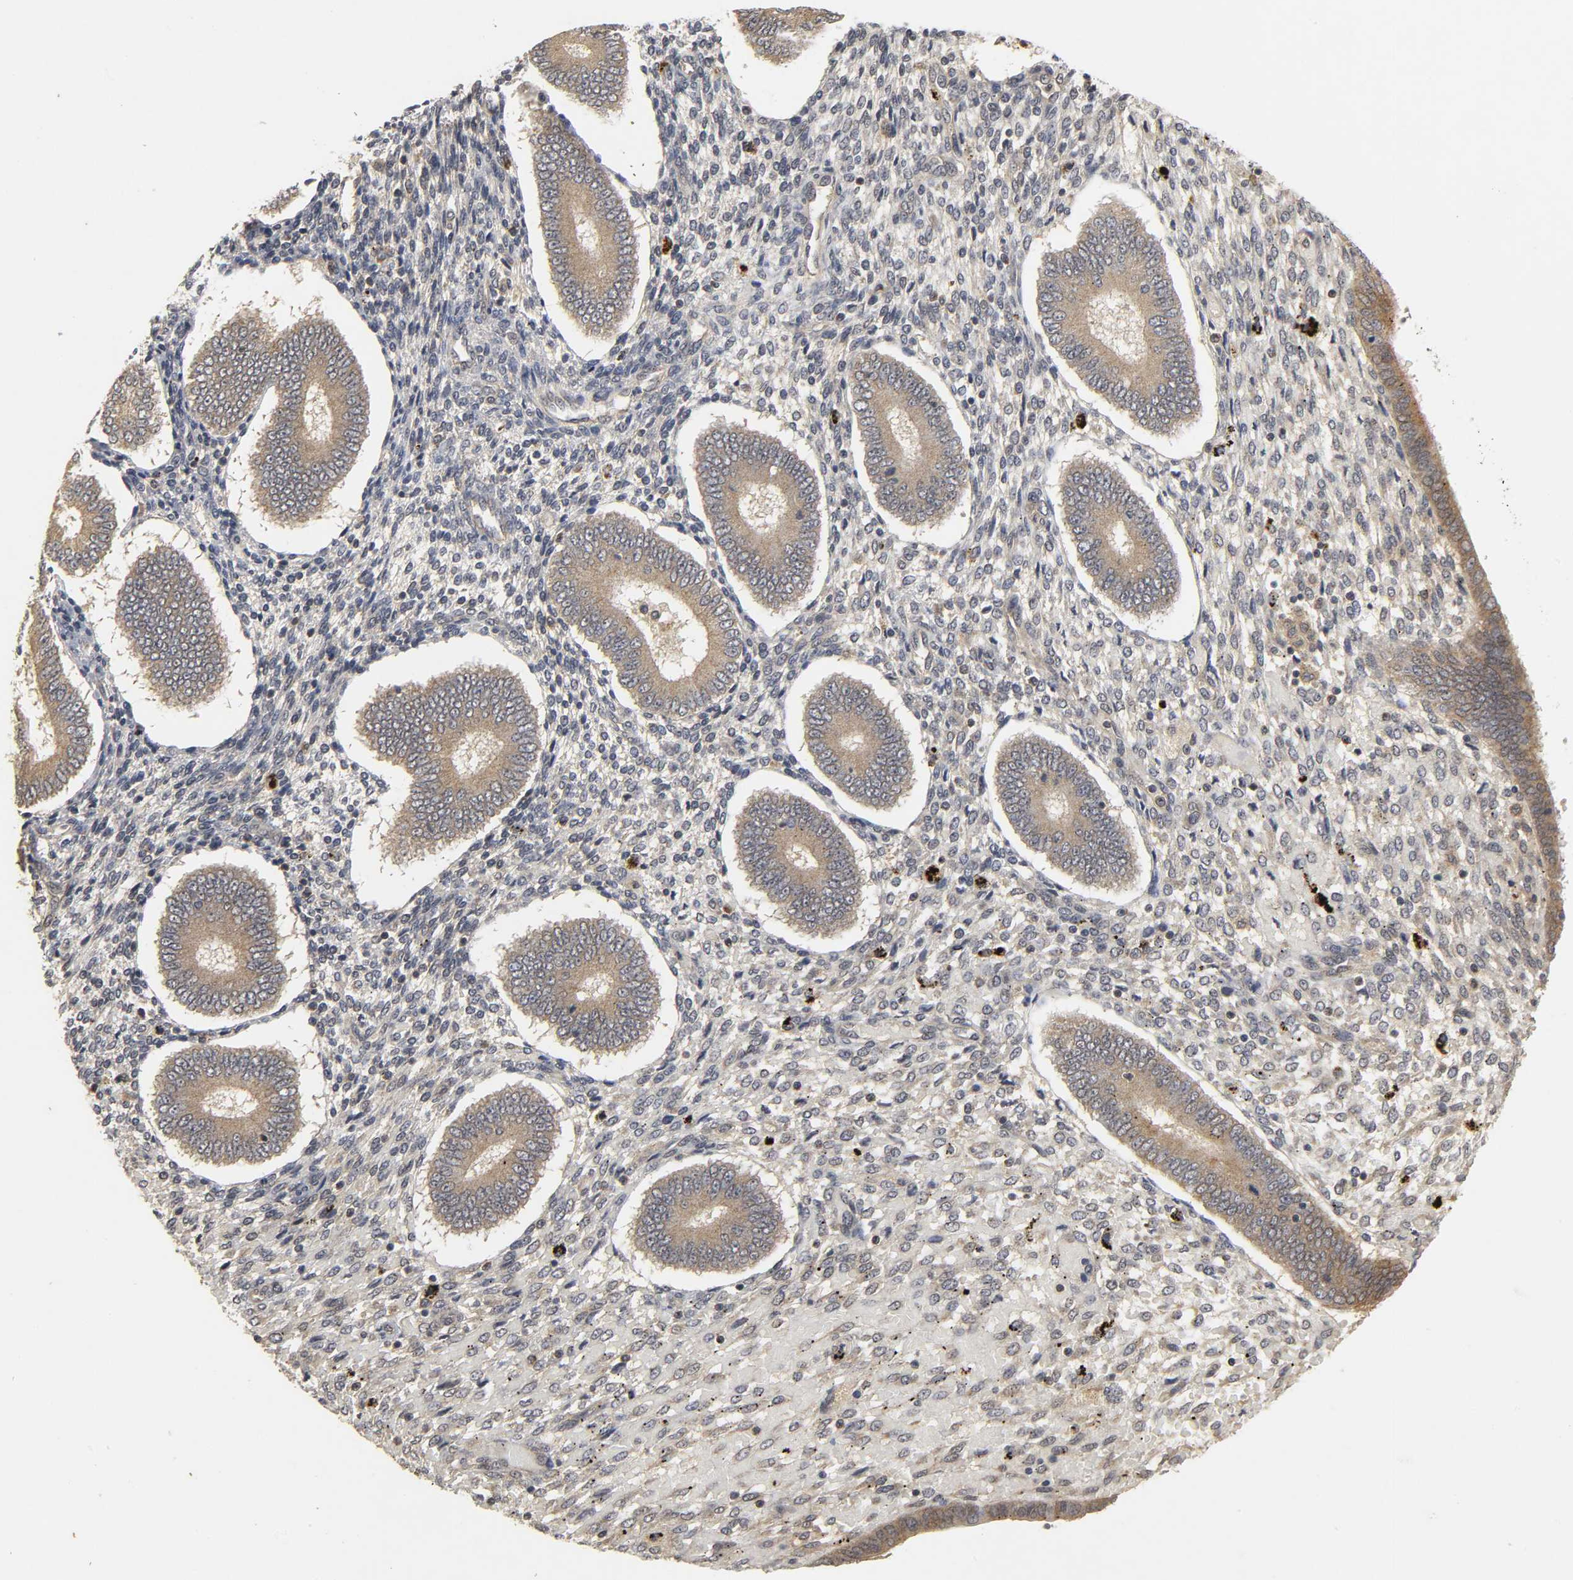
{"staining": {"intensity": "weak", "quantity": "25%-75%", "location": "cytoplasmic/membranous"}, "tissue": "endometrium", "cell_type": "Cells in endometrial stroma", "image_type": "normal", "snomed": [{"axis": "morphology", "description": "Normal tissue, NOS"}, {"axis": "topography", "description": "Endometrium"}], "caption": "Immunohistochemical staining of unremarkable endometrium shows 25%-75% levels of weak cytoplasmic/membranous protein expression in approximately 25%-75% of cells in endometrial stroma.", "gene": "TRAF6", "patient": {"sex": "female", "age": 42}}